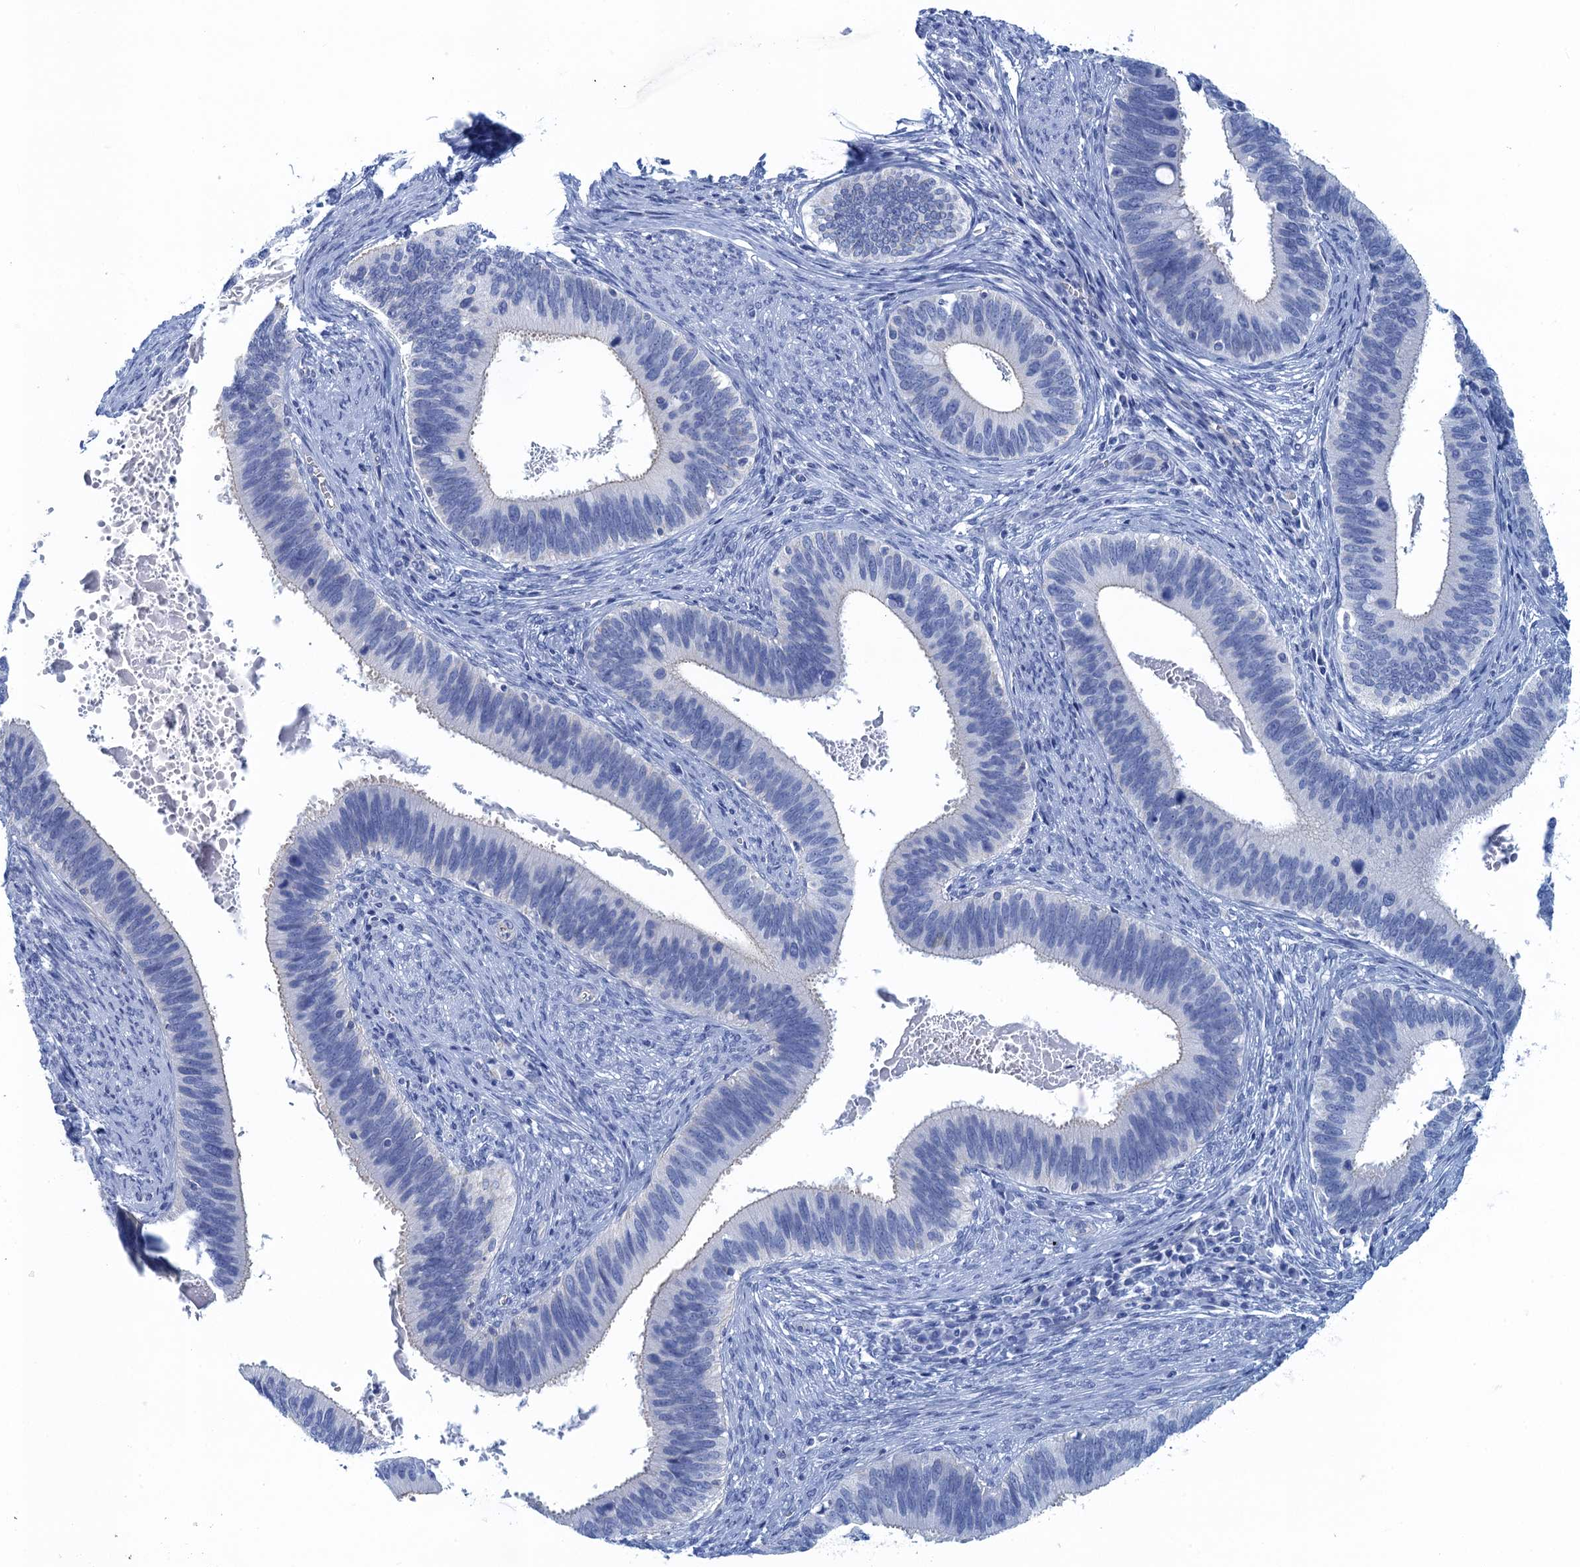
{"staining": {"intensity": "negative", "quantity": "none", "location": "none"}, "tissue": "cervical cancer", "cell_type": "Tumor cells", "image_type": "cancer", "snomed": [{"axis": "morphology", "description": "Adenocarcinoma, NOS"}, {"axis": "topography", "description": "Cervix"}], "caption": "Micrograph shows no significant protein staining in tumor cells of cervical adenocarcinoma.", "gene": "CALML5", "patient": {"sex": "female", "age": 42}}